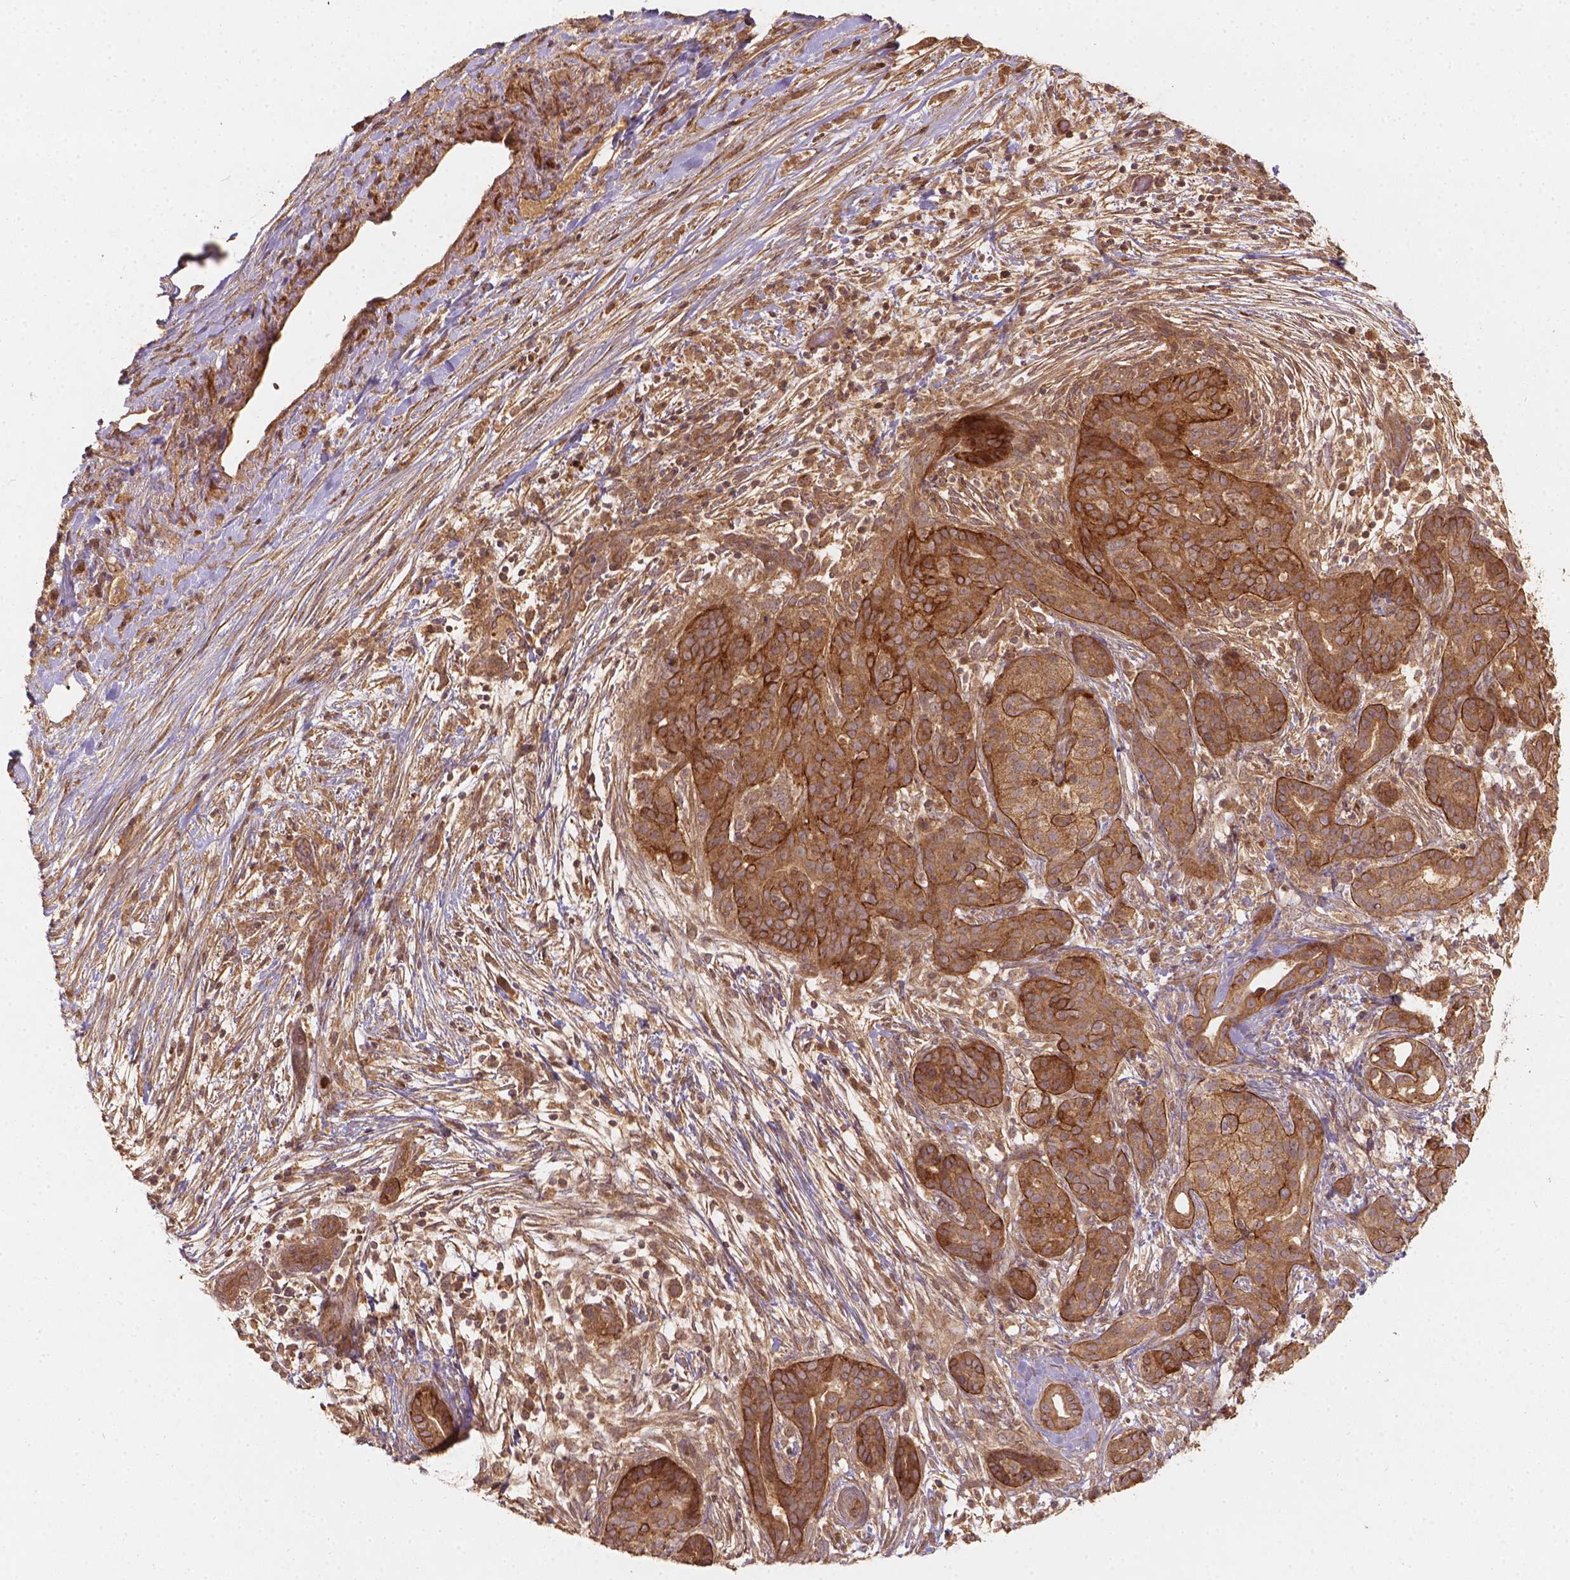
{"staining": {"intensity": "strong", "quantity": ">75%", "location": "cytoplasmic/membranous"}, "tissue": "pancreatic cancer", "cell_type": "Tumor cells", "image_type": "cancer", "snomed": [{"axis": "morphology", "description": "Adenocarcinoma, NOS"}, {"axis": "topography", "description": "Pancreas"}], "caption": "An IHC micrograph of neoplastic tissue is shown. Protein staining in brown shows strong cytoplasmic/membranous positivity in pancreatic cancer (adenocarcinoma) within tumor cells.", "gene": "XPR1", "patient": {"sex": "male", "age": 44}}